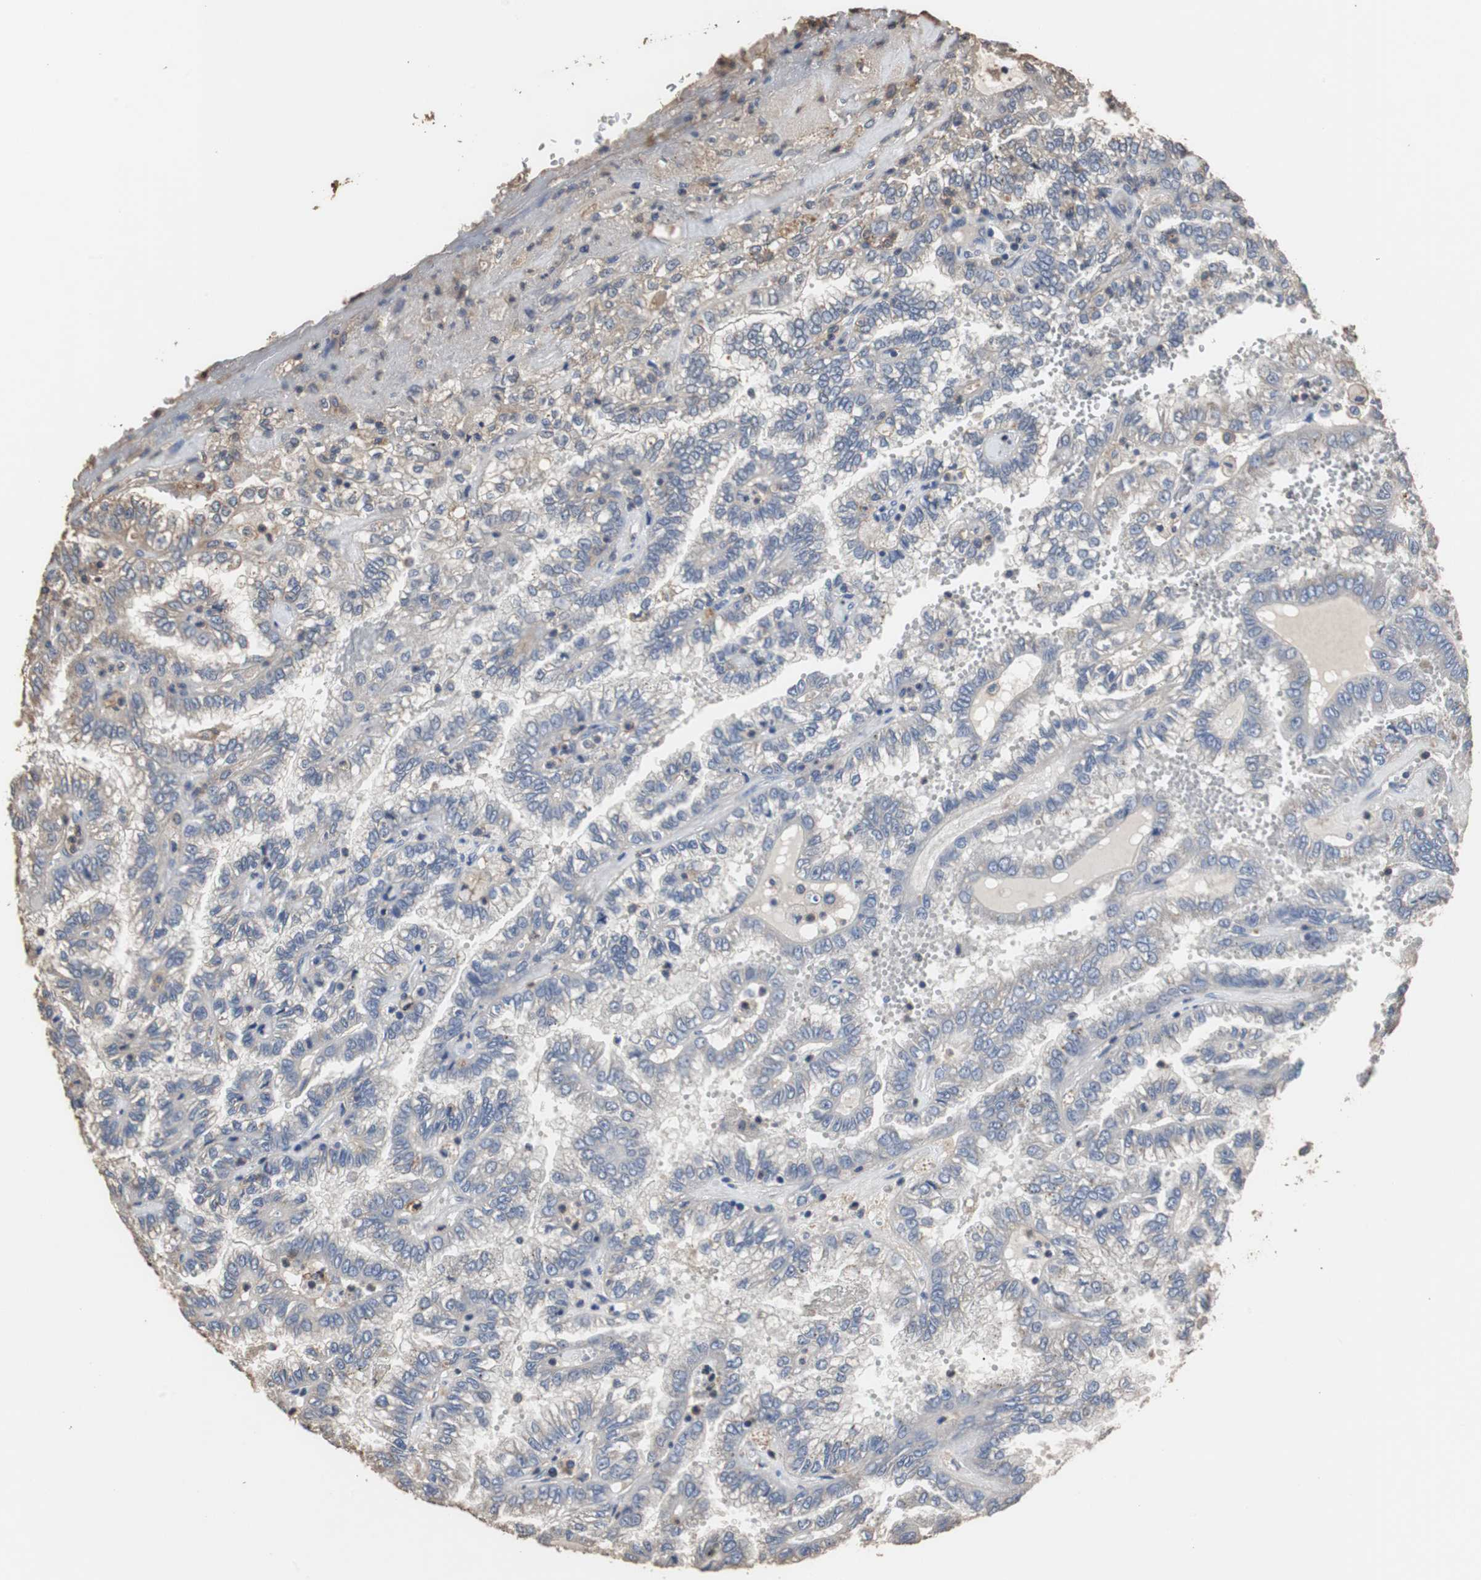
{"staining": {"intensity": "weak", "quantity": "<25%", "location": "cytoplasmic/membranous"}, "tissue": "renal cancer", "cell_type": "Tumor cells", "image_type": "cancer", "snomed": [{"axis": "morphology", "description": "Inflammation, NOS"}, {"axis": "morphology", "description": "Adenocarcinoma, NOS"}, {"axis": "topography", "description": "Kidney"}], "caption": "The immunohistochemistry (IHC) histopathology image has no significant positivity in tumor cells of renal cancer (adenocarcinoma) tissue.", "gene": "SCIMP", "patient": {"sex": "male", "age": 68}}